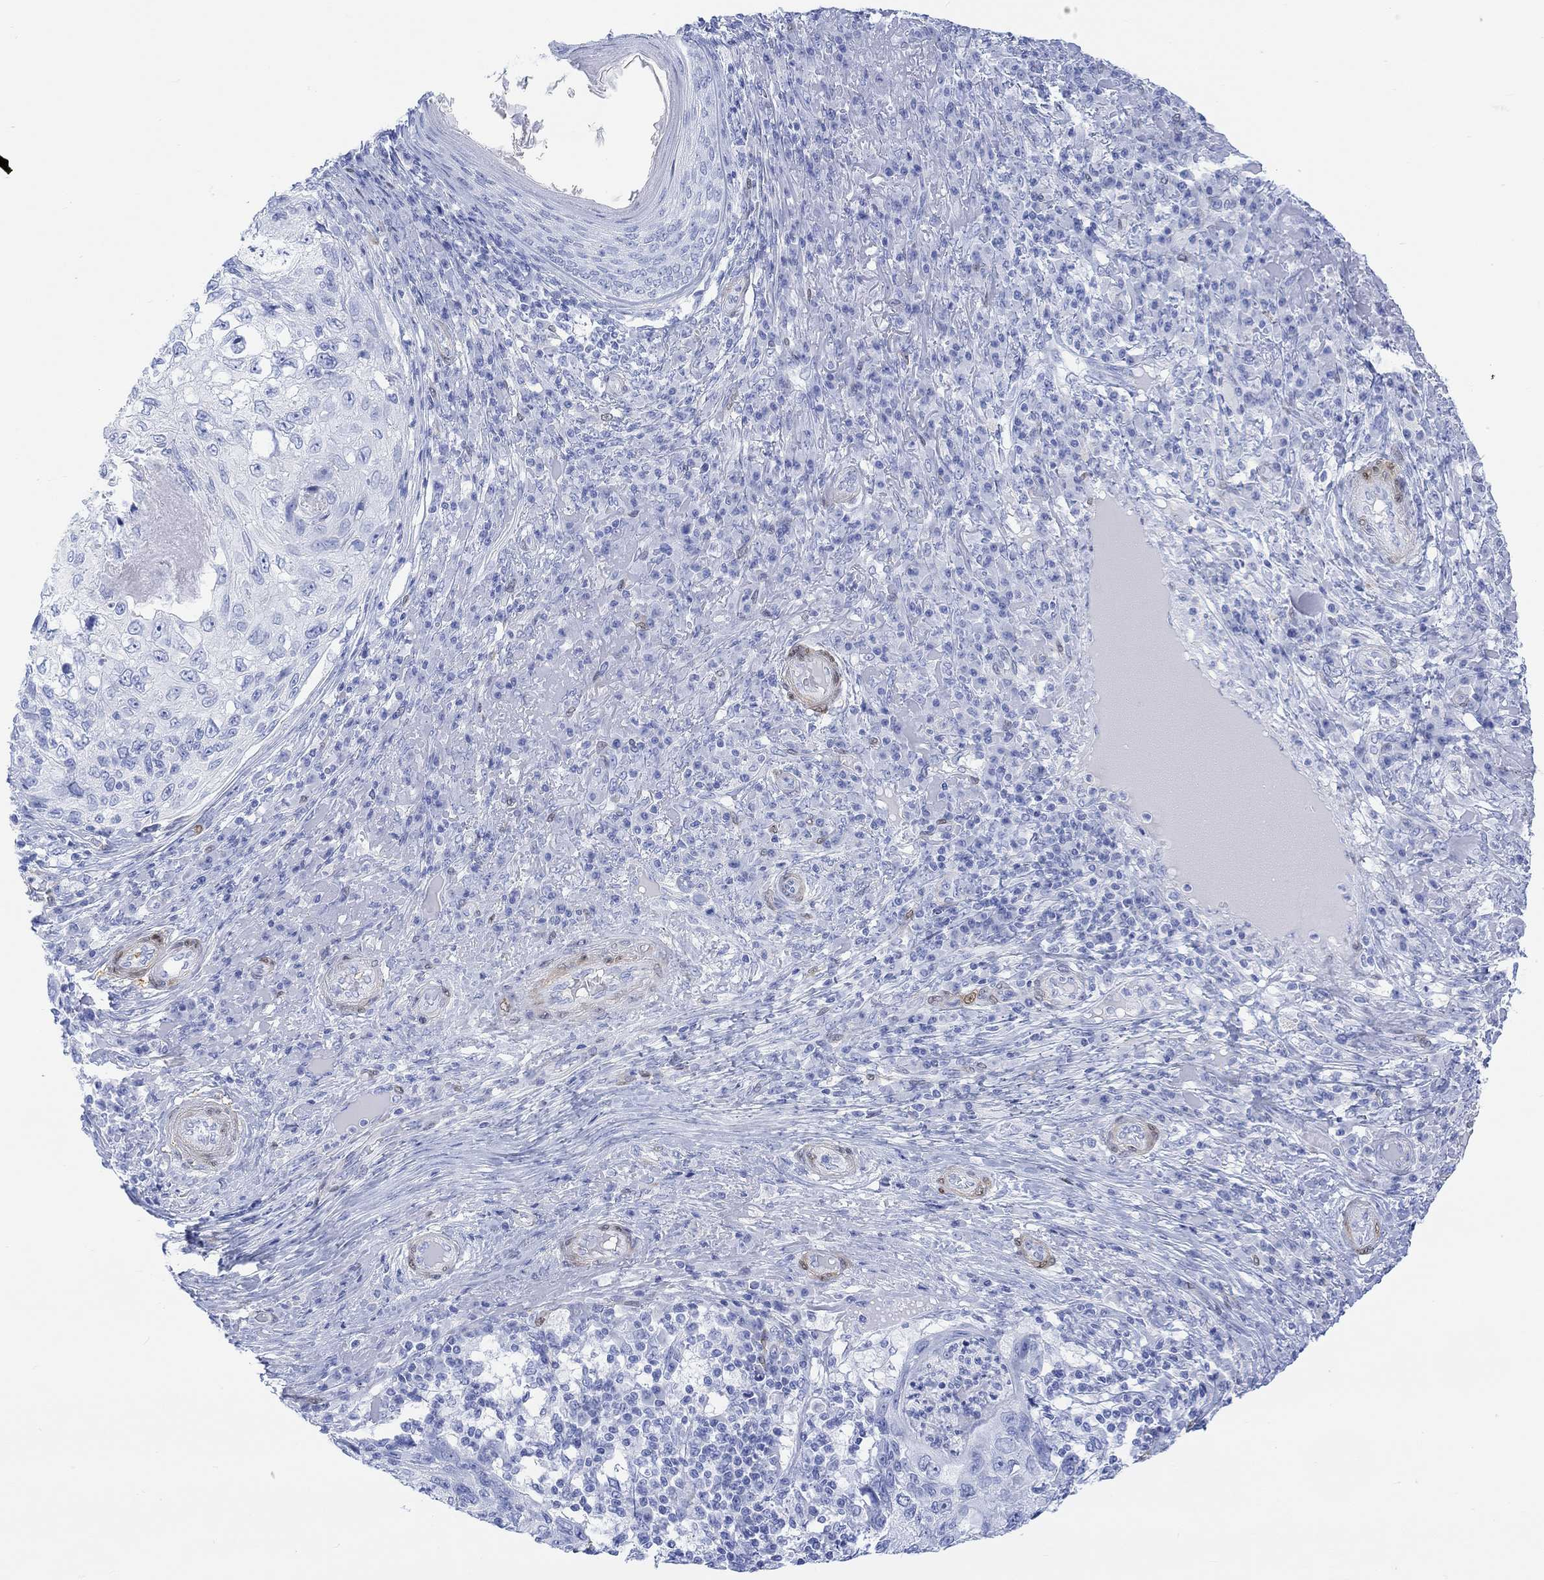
{"staining": {"intensity": "negative", "quantity": "none", "location": "none"}, "tissue": "skin cancer", "cell_type": "Tumor cells", "image_type": "cancer", "snomed": [{"axis": "morphology", "description": "Squamous cell carcinoma, NOS"}, {"axis": "topography", "description": "Skin"}], "caption": "Immunohistochemistry micrograph of squamous cell carcinoma (skin) stained for a protein (brown), which displays no staining in tumor cells.", "gene": "TPPP3", "patient": {"sex": "male", "age": 92}}